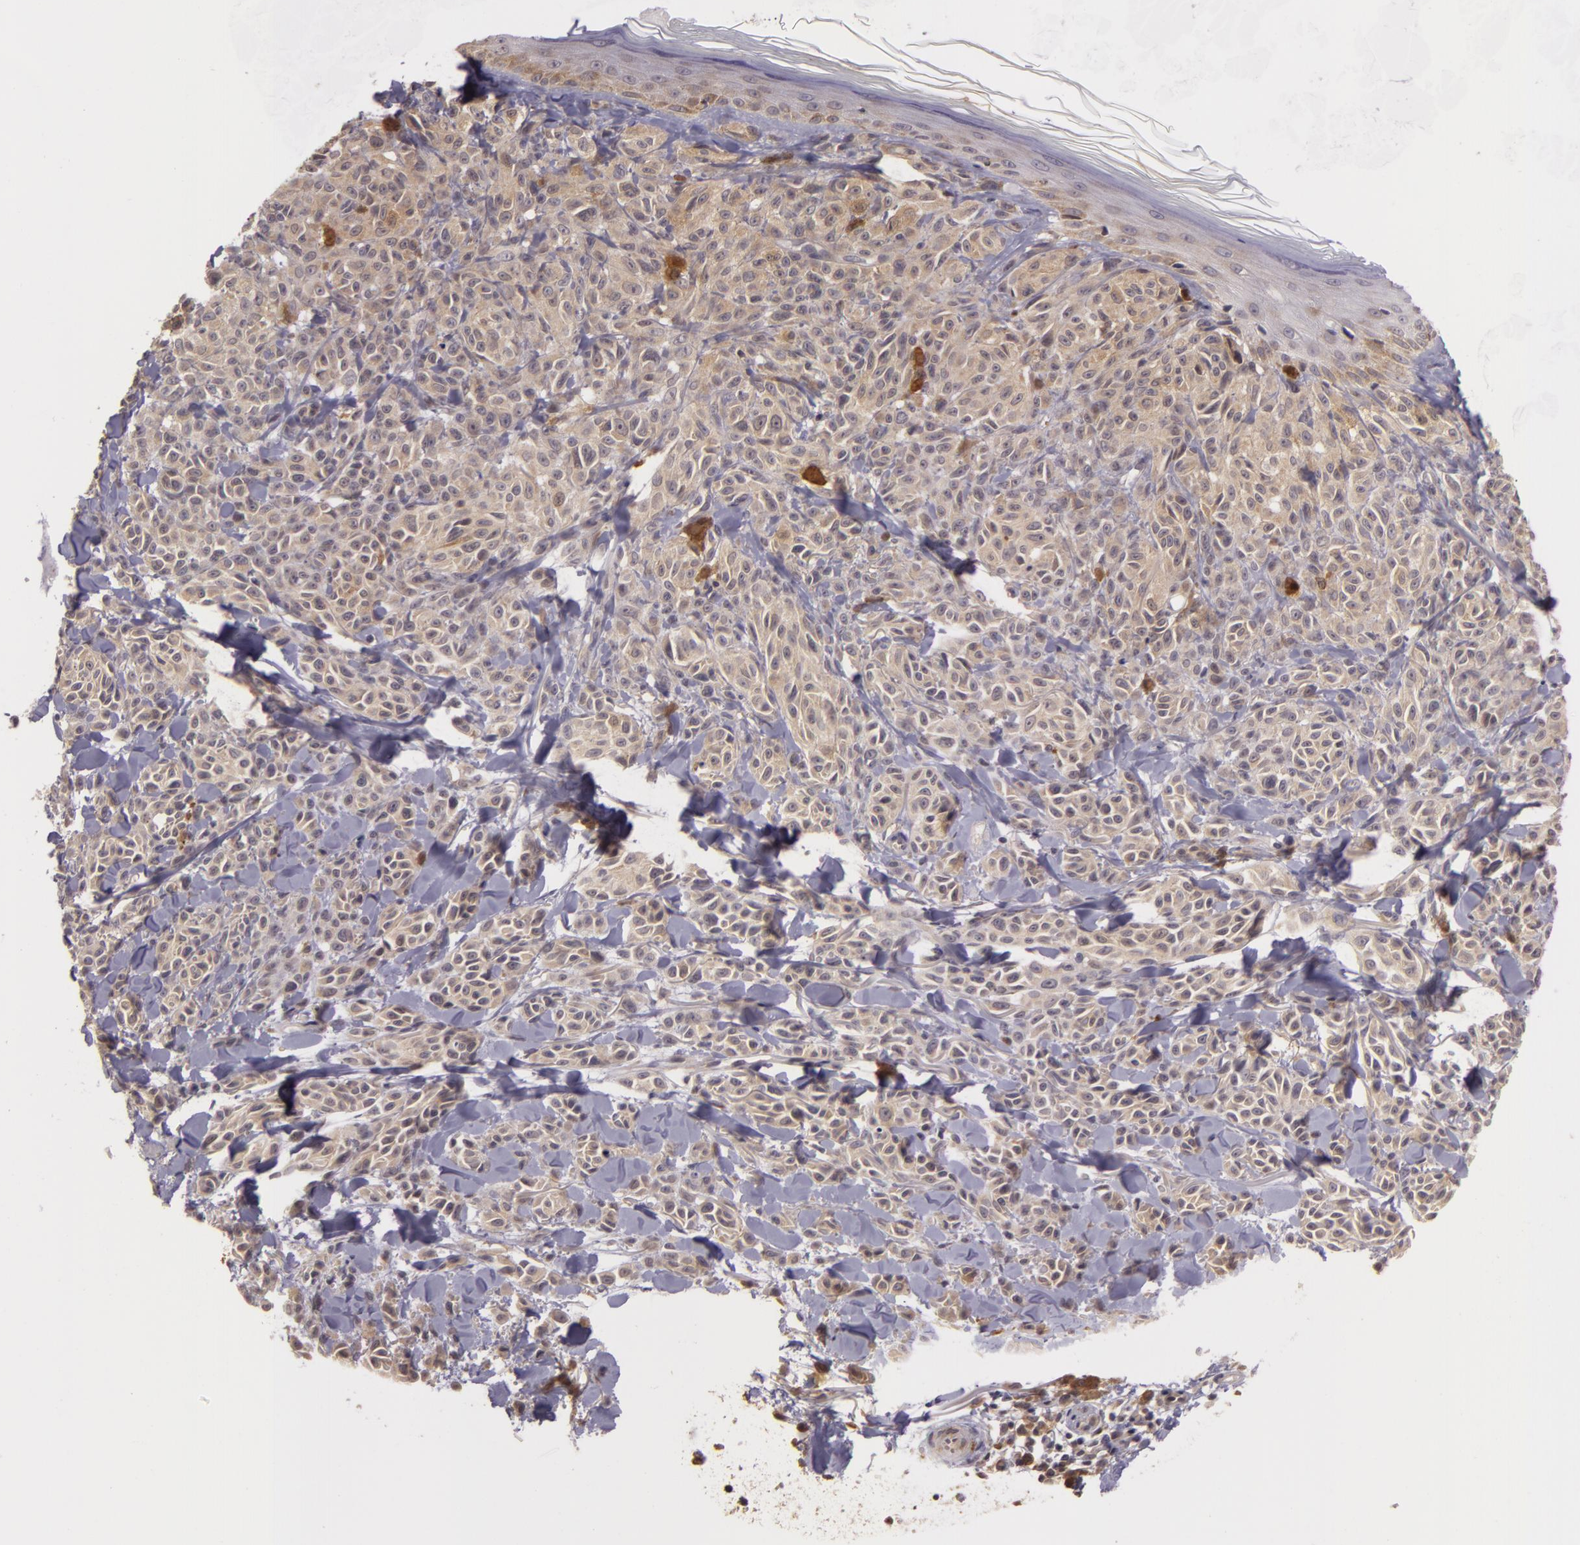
{"staining": {"intensity": "moderate", "quantity": ">75%", "location": "cytoplasmic/membranous"}, "tissue": "melanoma", "cell_type": "Tumor cells", "image_type": "cancer", "snomed": [{"axis": "morphology", "description": "Malignant melanoma, NOS"}, {"axis": "topography", "description": "Skin"}], "caption": "Protein staining of malignant melanoma tissue exhibits moderate cytoplasmic/membranous staining in approximately >75% of tumor cells.", "gene": "PPP1R3F", "patient": {"sex": "female", "age": 73}}